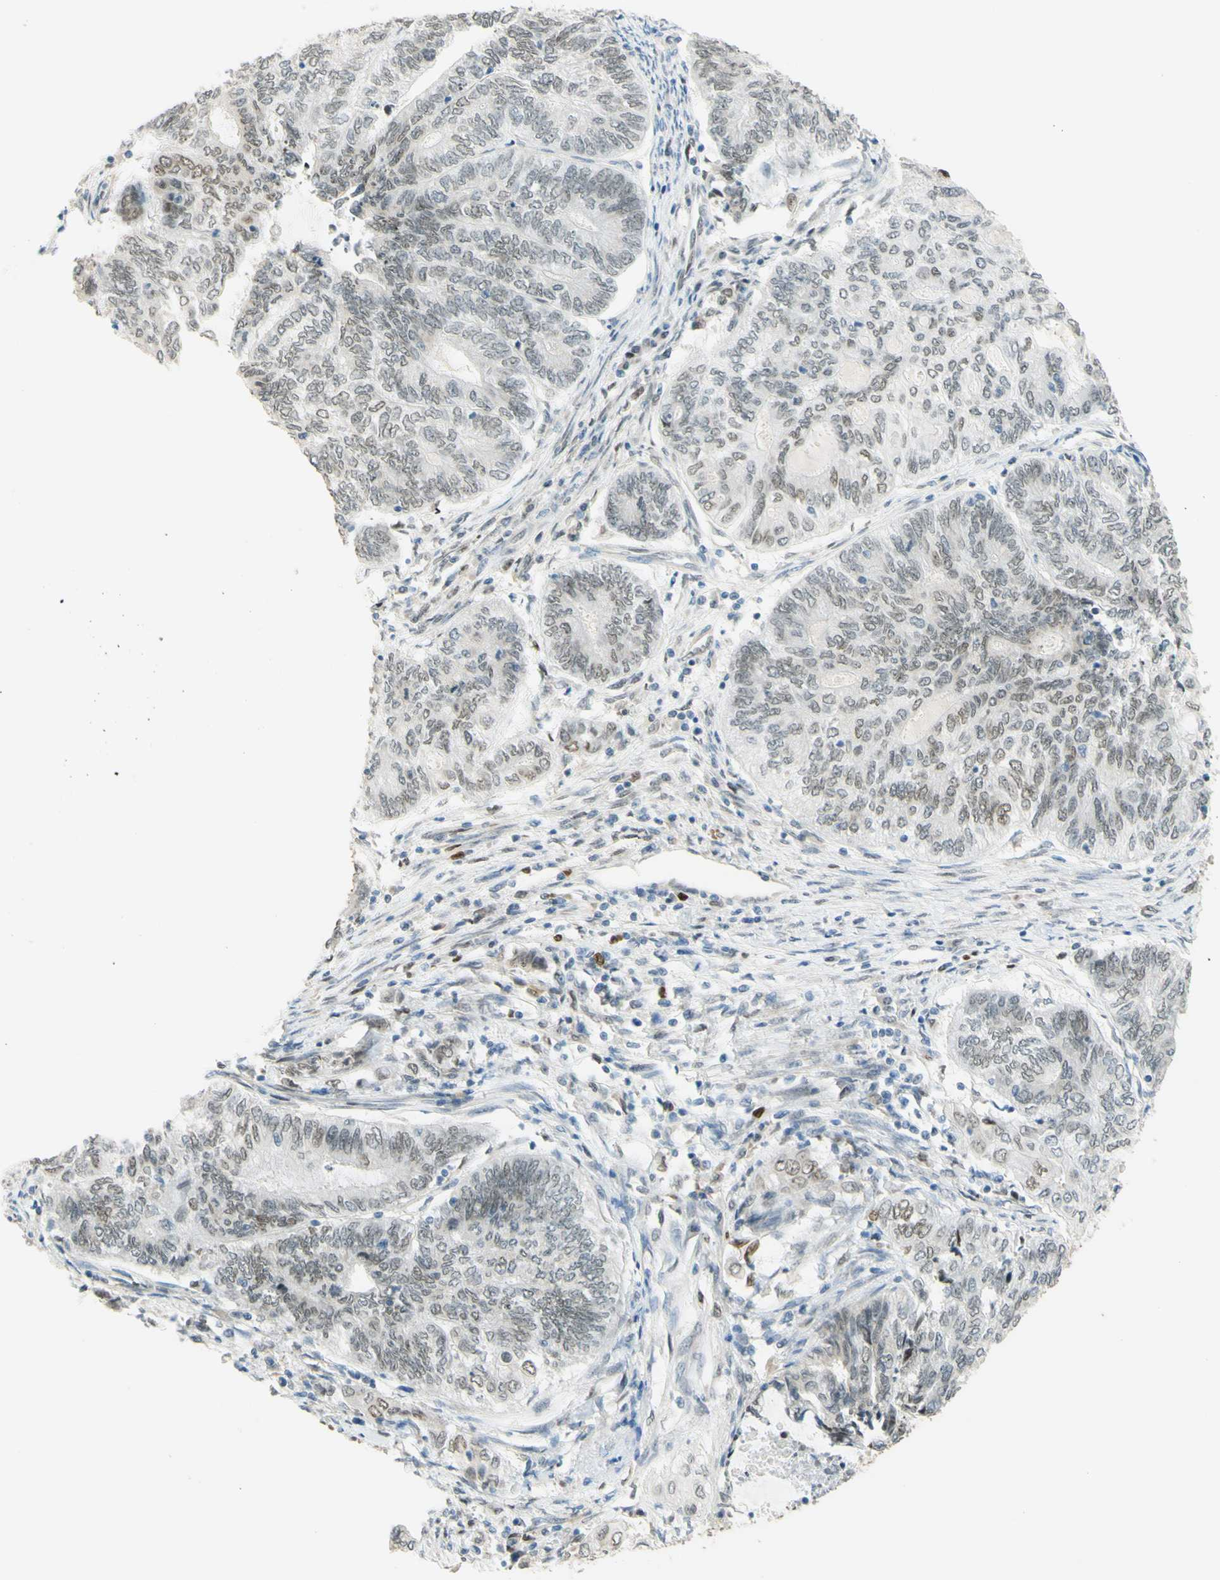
{"staining": {"intensity": "weak", "quantity": "25%-75%", "location": "nuclear"}, "tissue": "endometrial cancer", "cell_type": "Tumor cells", "image_type": "cancer", "snomed": [{"axis": "morphology", "description": "Adenocarcinoma, NOS"}, {"axis": "topography", "description": "Uterus"}, {"axis": "topography", "description": "Endometrium"}], "caption": "Immunohistochemistry (IHC) staining of adenocarcinoma (endometrial), which shows low levels of weak nuclear positivity in about 25%-75% of tumor cells indicating weak nuclear protein positivity. The staining was performed using DAB (brown) for protein detection and nuclei were counterstained in hematoxylin (blue).", "gene": "POLB", "patient": {"sex": "female", "age": 70}}